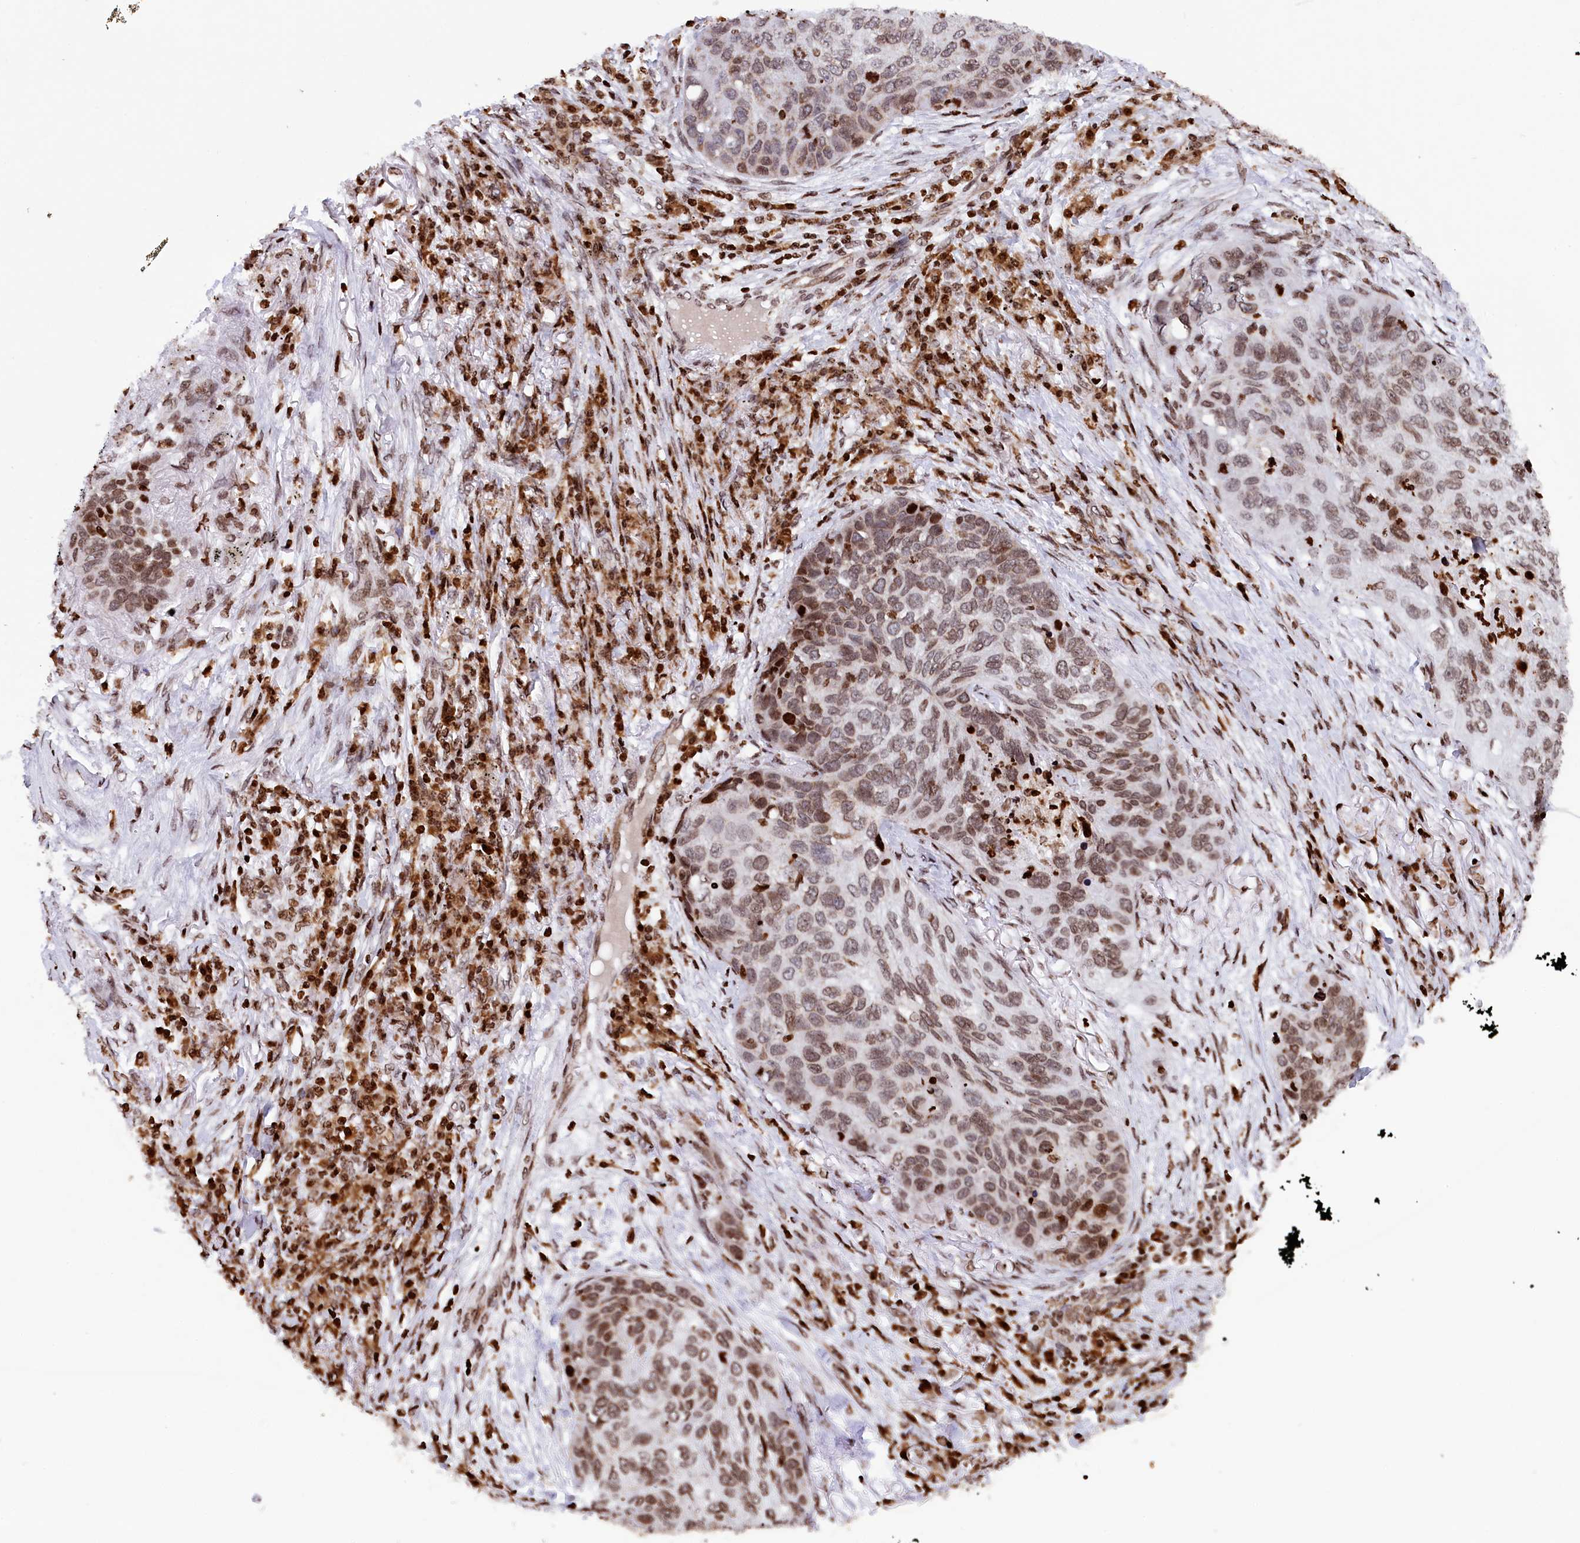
{"staining": {"intensity": "moderate", "quantity": "25%-75%", "location": "nuclear"}, "tissue": "lung cancer", "cell_type": "Tumor cells", "image_type": "cancer", "snomed": [{"axis": "morphology", "description": "Squamous cell carcinoma, NOS"}, {"axis": "topography", "description": "Lung"}], "caption": "Moderate nuclear expression for a protein is present in approximately 25%-75% of tumor cells of lung squamous cell carcinoma using IHC.", "gene": "TIMM29", "patient": {"sex": "female", "age": 63}}